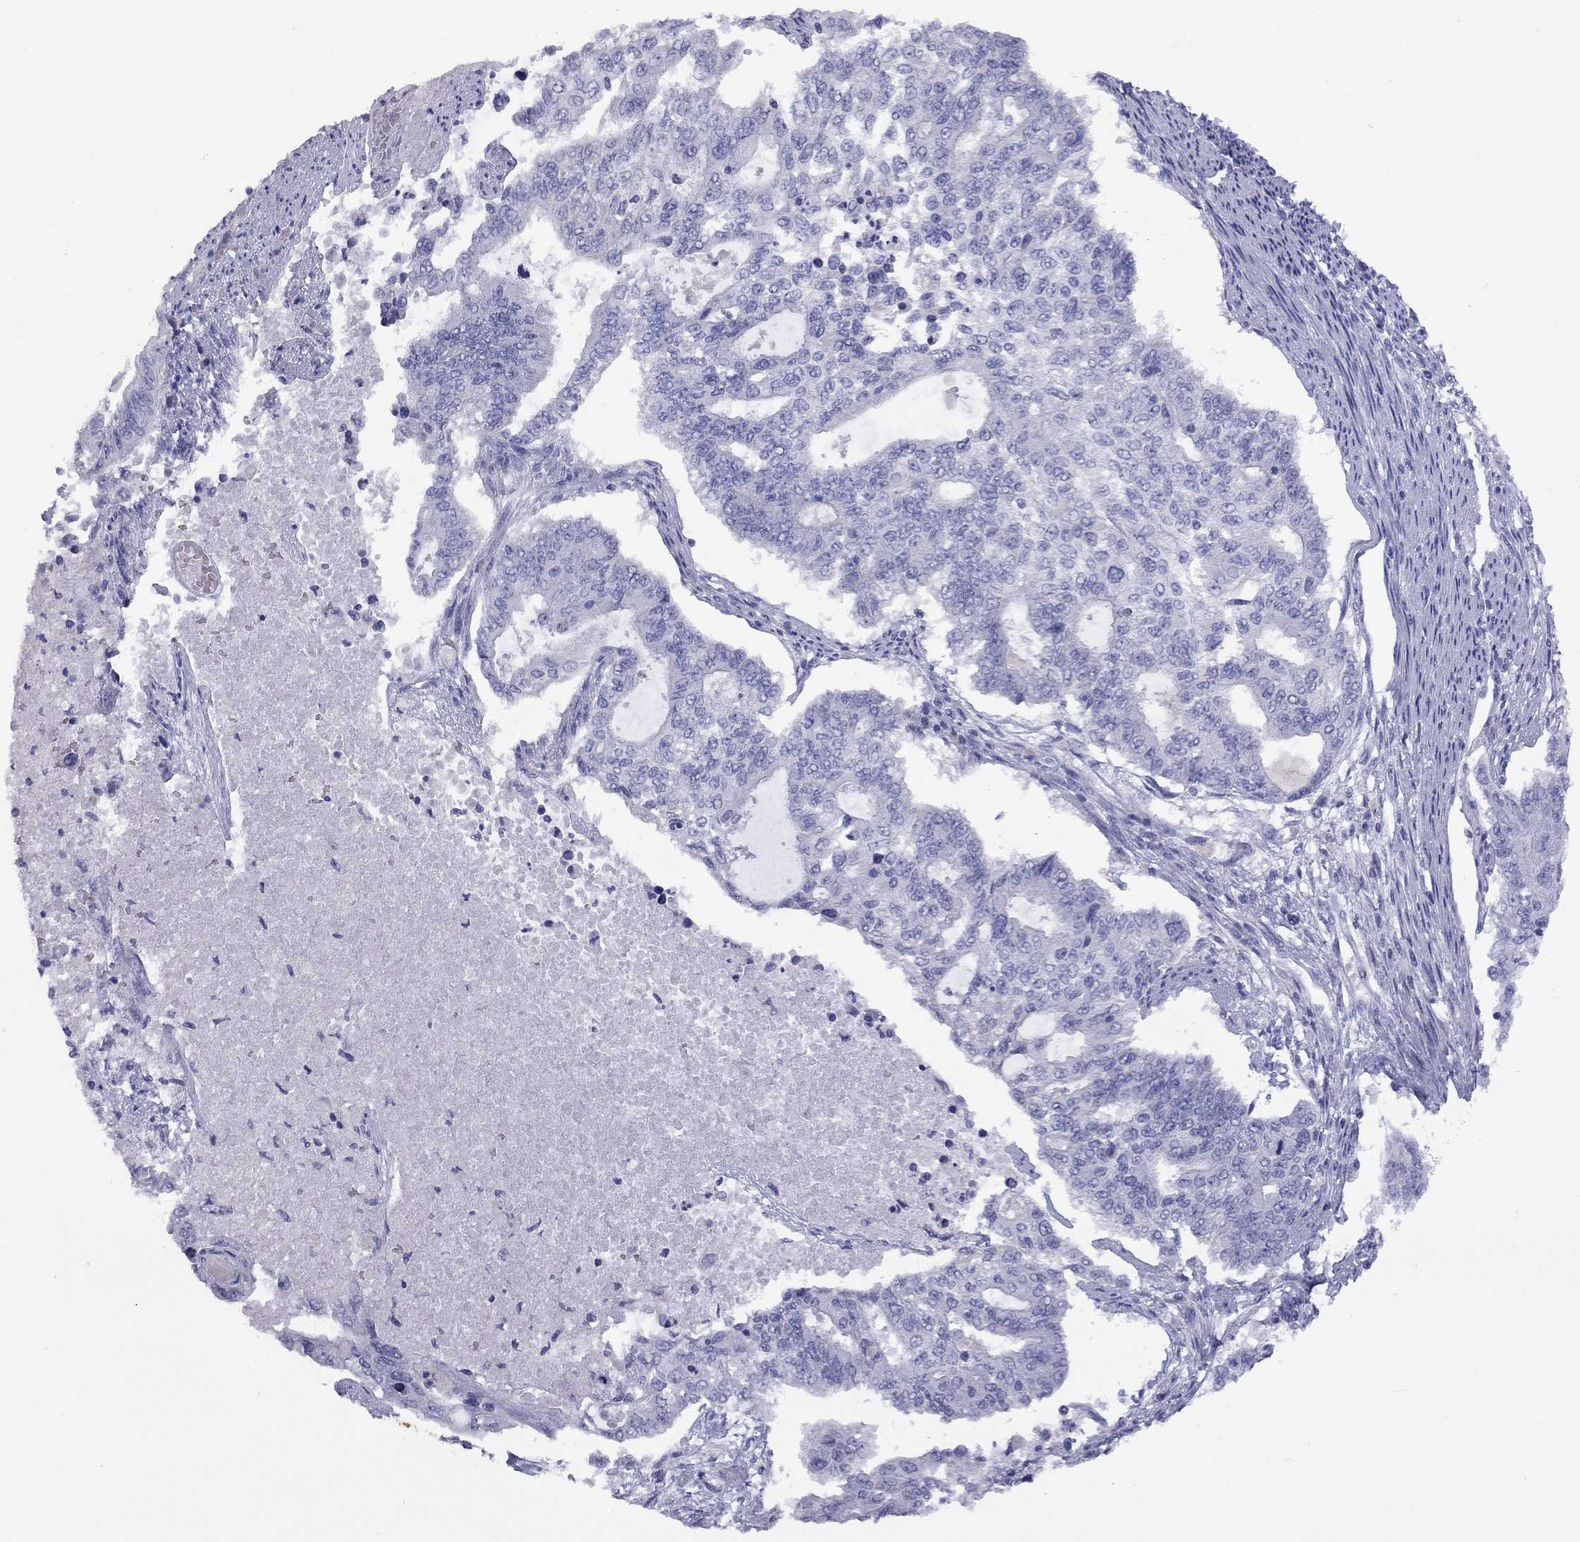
{"staining": {"intensity": "negative", "quantity": "none", "location": "none"}, "tissue": "endometrial cancer", "cell_type": "Tumor cells", "image_type": "cancer", "snomed": [{"axis": "morphology", "description": "Adenocarcinoma, NOS"}, {"axis": "topography", "description": "Uterus"}], "caption": "This is an IHC photomicrograph of human endometrial adenocarcinoma. There is no positivity in tumor cells.", "gene": "MUC16", "patient": {"sex": "female", "age": 59}}